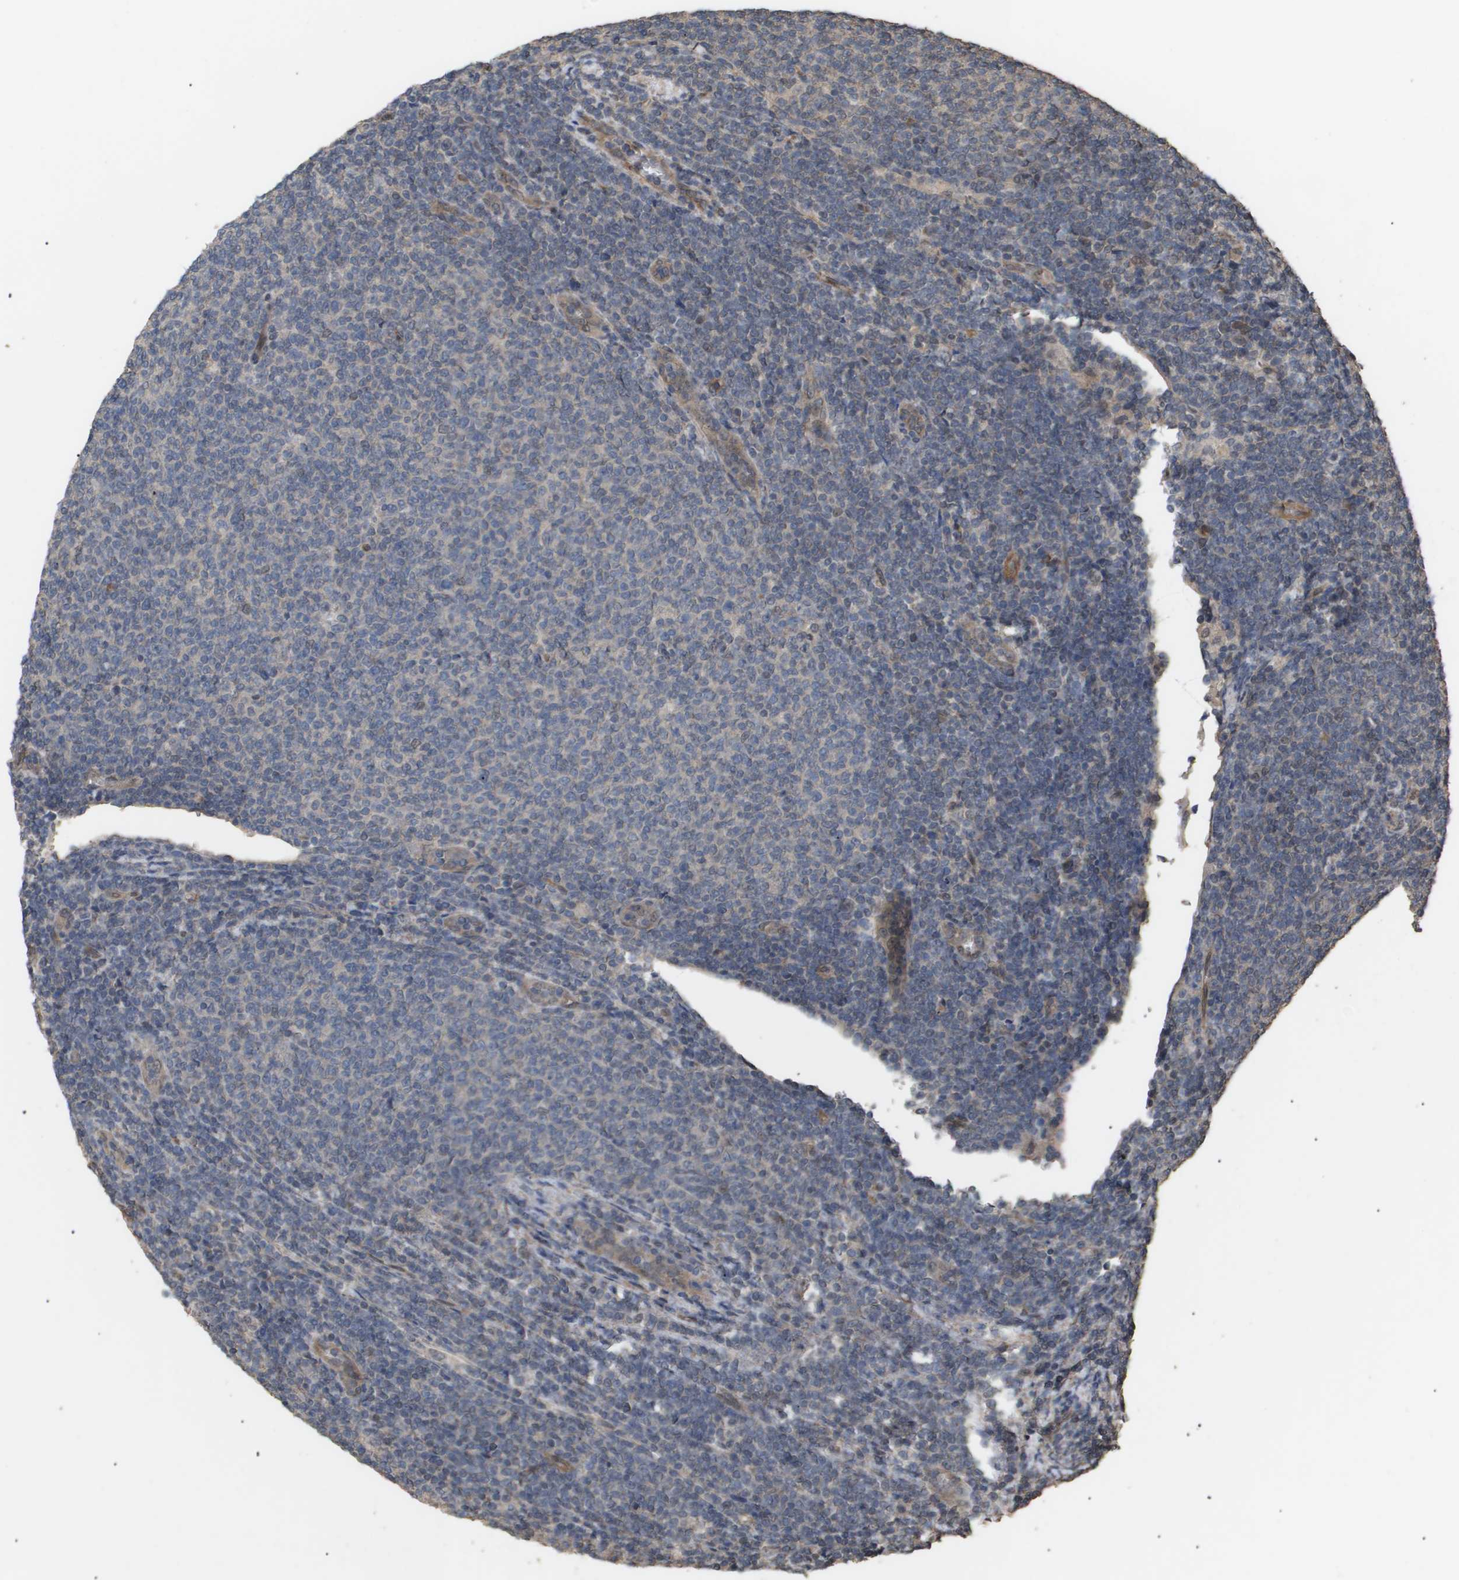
{"staining": {"intensity": "negative", "quantity": "none", "location": "none"}, "tissue": "lymphoma", "cell_type": "Tumor cells", "image_type": "cancer", "snomed": [{"axis": "morphology", "description": "Malignant lymphoma, non-Hodgkin's type, Low grade"}, {"axis": "topography", "description": "Lymph node"}], "caption": "Immunohistochemical staining of lymphoma exhibits no significant expression in tumor cells.", "gene": "CUL5", "patient": {"sex": "male", "age": 66}}